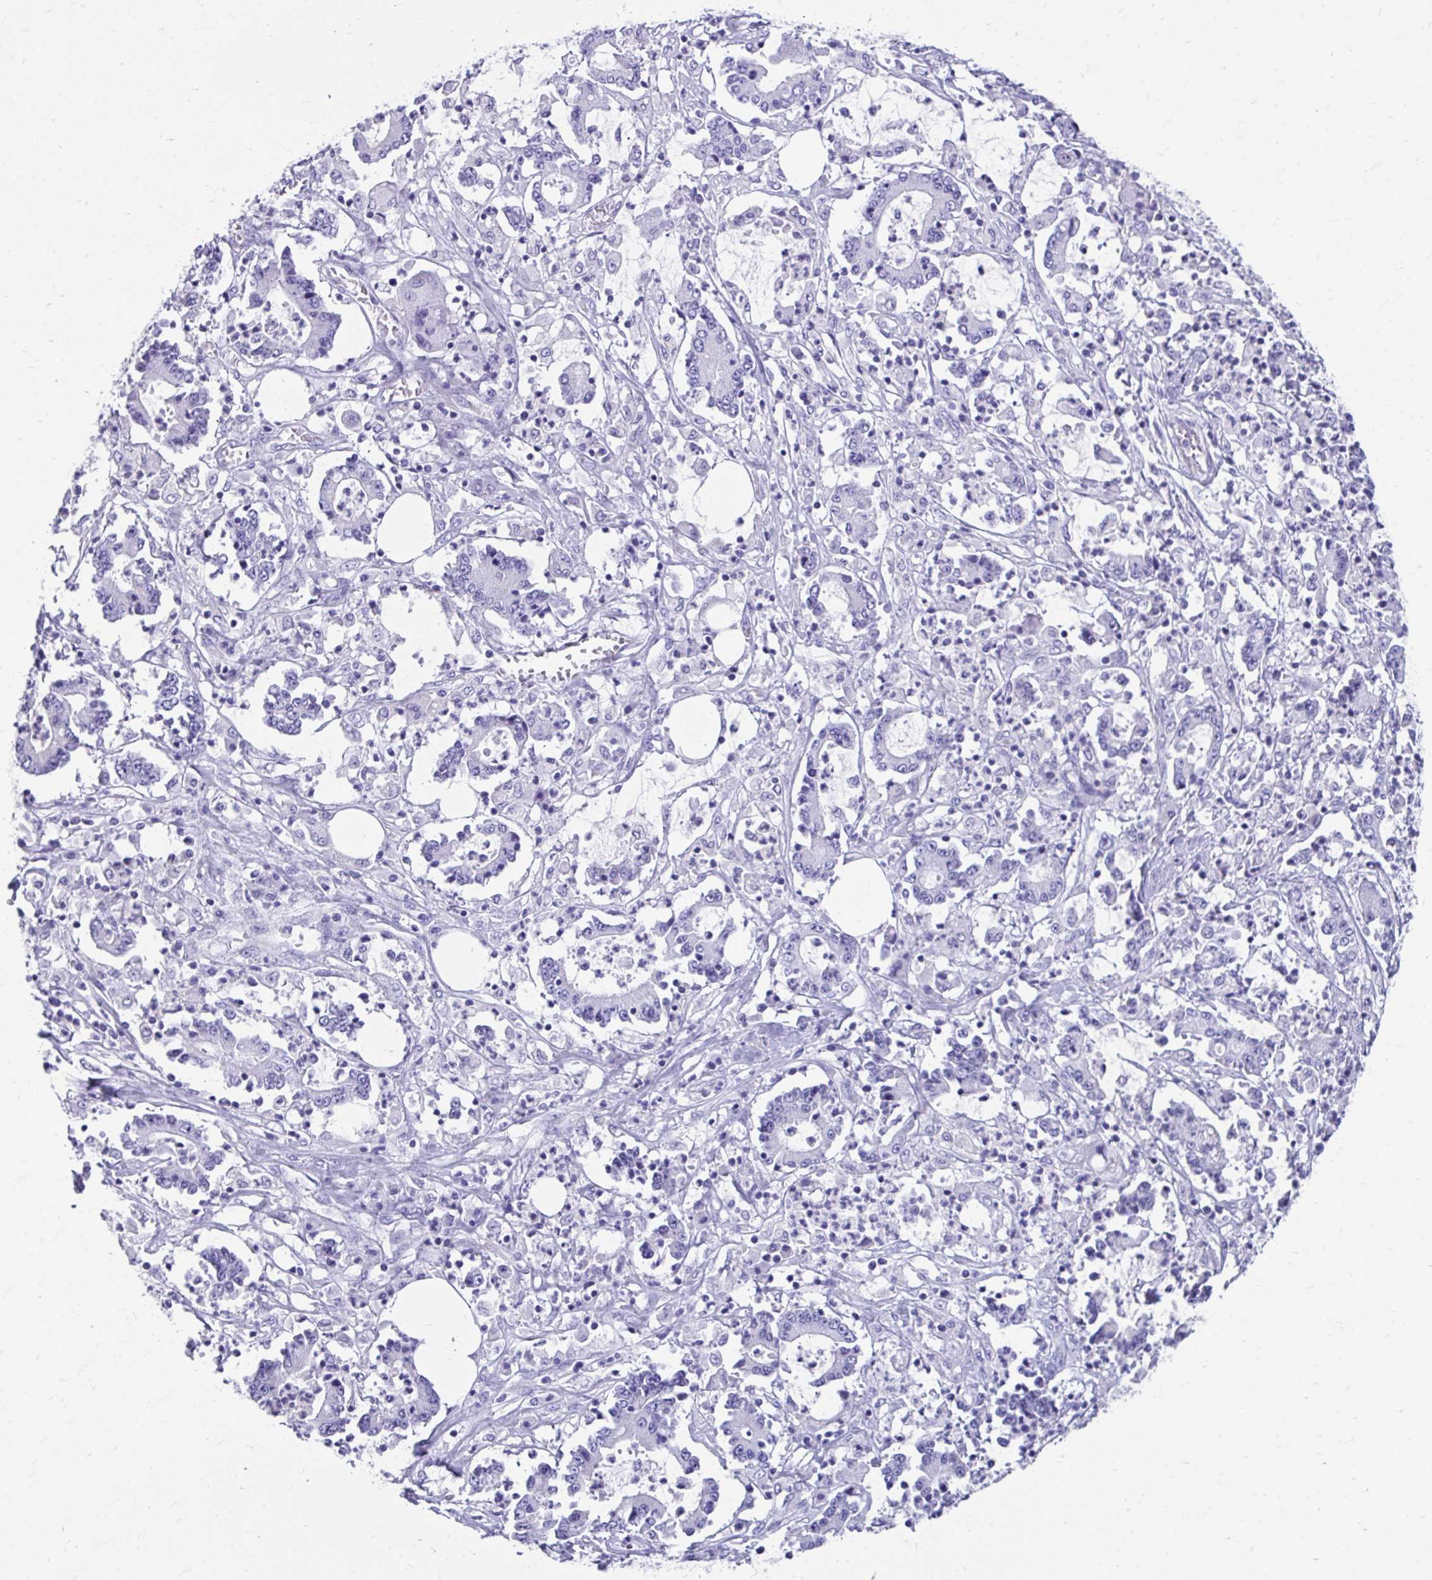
{"staining": {"intensity": "negative", "quantity": "none", "location": "none"}, "tissue": "stomach cancer", "cell_type": "Tumor cells", "image_type": "cancer", "snomed": [{"axis": "morphology", "description": "Adenocarcinoma, NOS"}, {"axis": "topography", "description": "Stomach, upper"}], "caption": "Immunohistochemistry (IHC) image of human stomach cancer (adenocarcinoma) stained for a protein (brown), which exhibits no expression in tumor cells.", "gene": "SMIM9", "patient": {"sex": "male", "age": 68}}